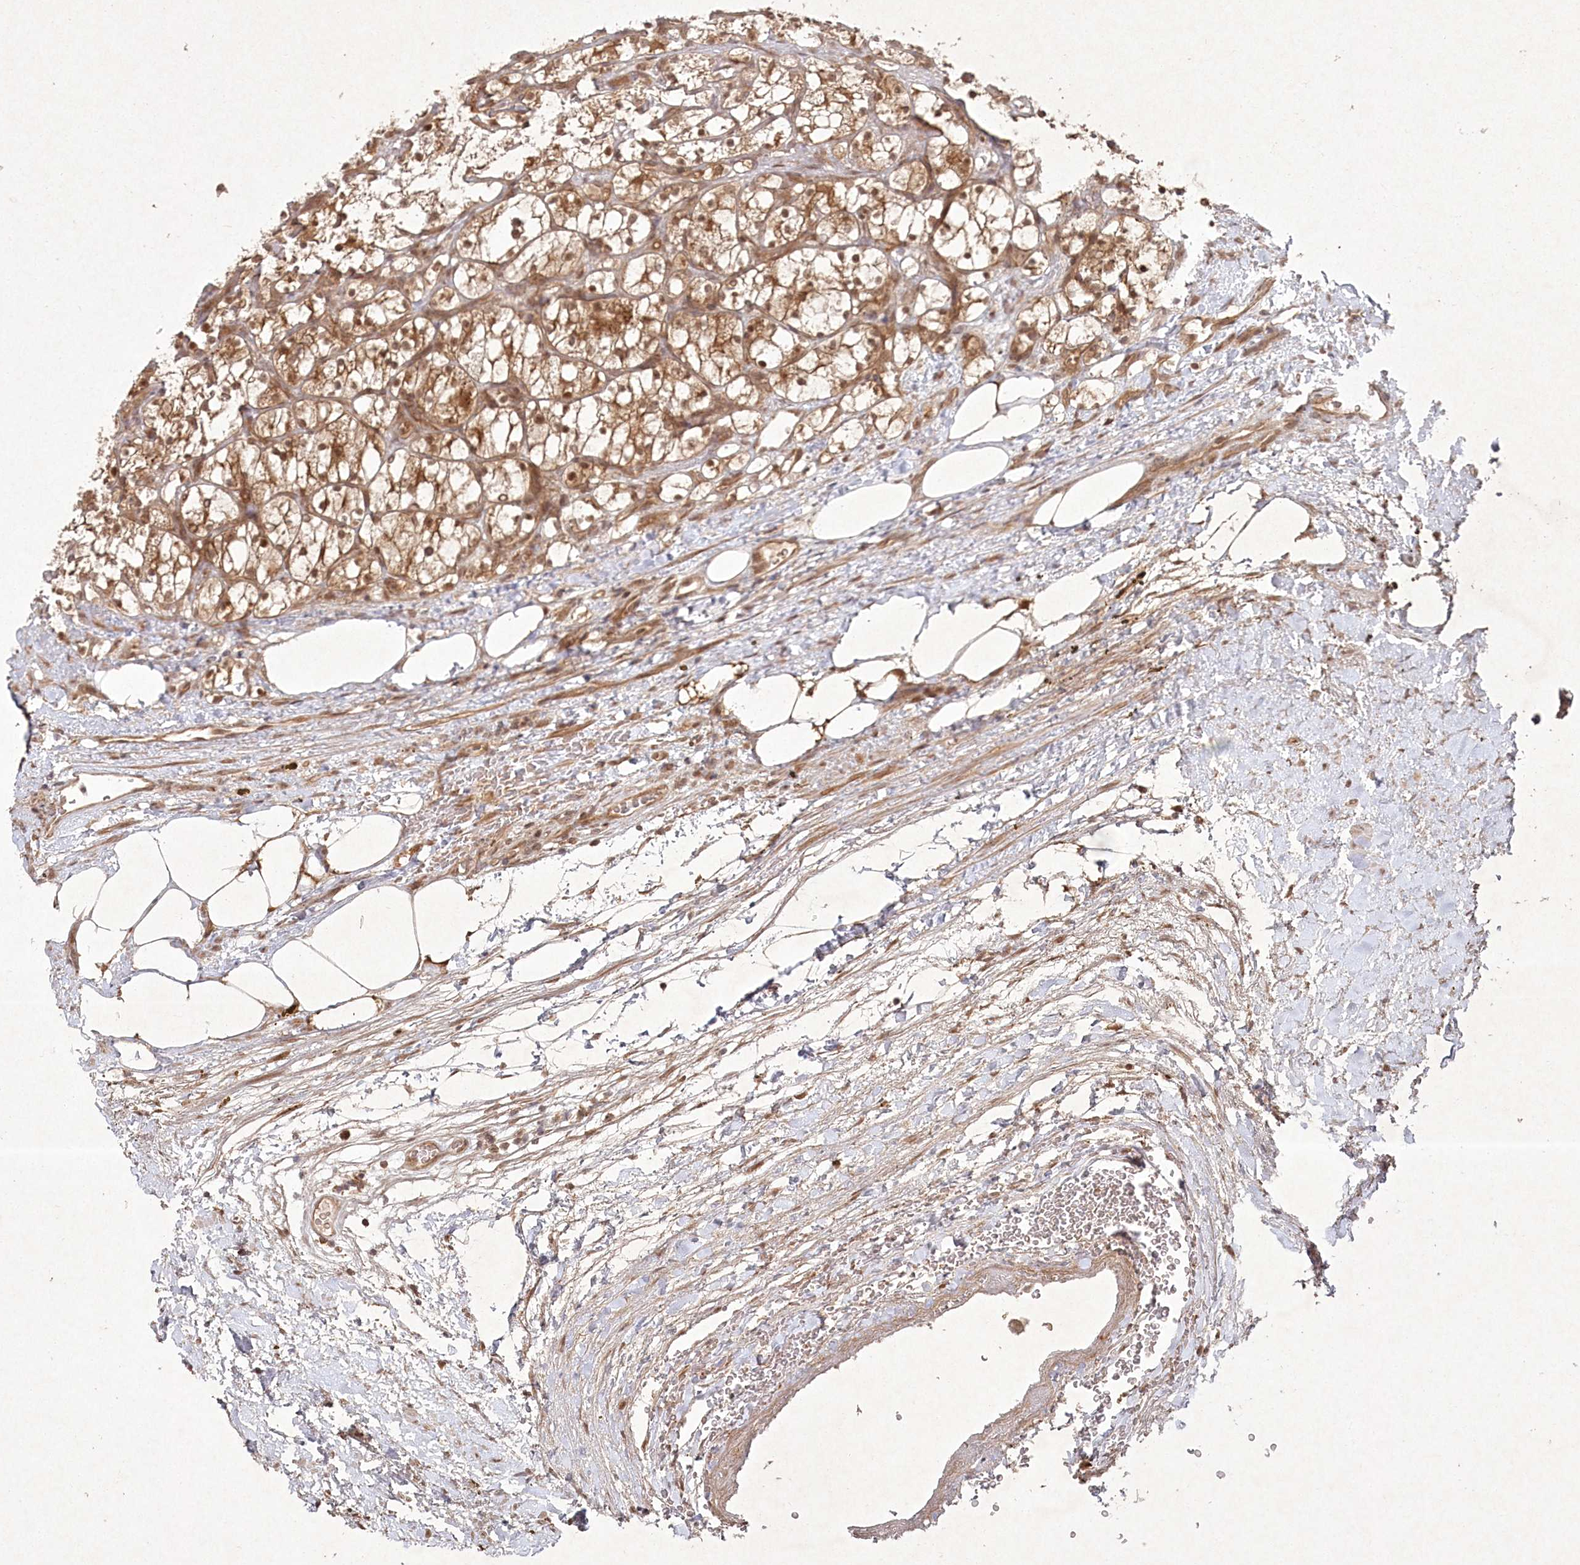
{"staining": {"intensity": "moderate", "quantity": ">75%", "location": "cytoplasmic/membranous,nuclear"}, "tissue": "renal cancer", "cell_type": "Tumor cells", "image_type": "cancer", "snomed": [{"axis": "morphology", "description": "Adenocarcinoma, NOS"}, {"axis": "topography", "description": "Kidney"}], "caption": "Immunohistochemistry (IHC) photomicrograph of renal adenocarcinoma stained for a protein (brown), which displays medium levels of moderate cytoplasmic/membranous and nuclear staining in about >75% of tumor cells.", "gene": "FBXL17", "patient": {"sex": "female", "age": 69}}